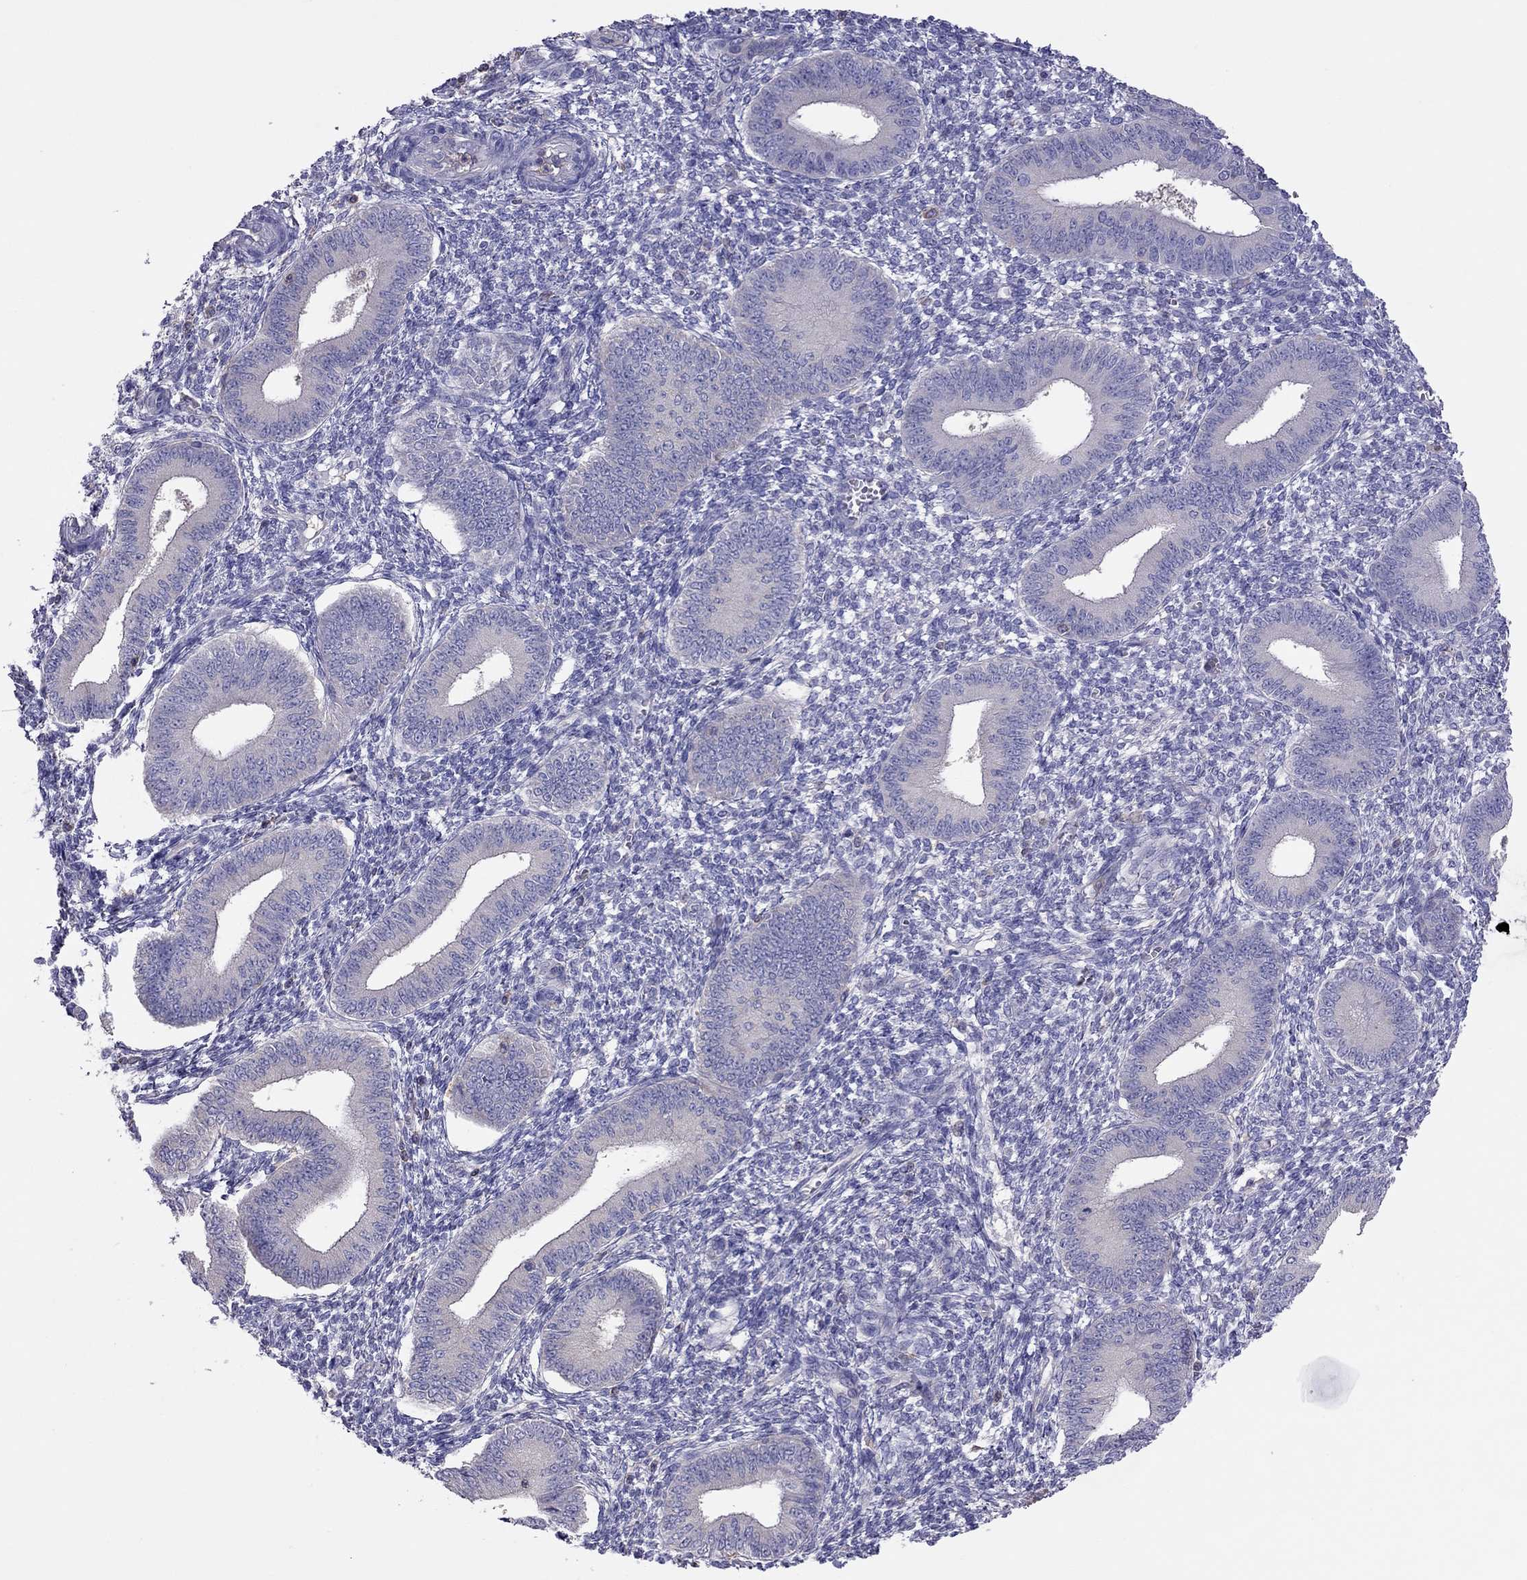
{"staining": {"intensity": "negative", "quantity": "none", "location": "none"}, "tissue": "endometrium", "cell_type": "Cells in endometrial stroma", "image_type": "normal", "snomed": [{"axis": "morphology", "description": "Normal tissue, NOS"}, {"axis": "topography", "description": "Endometrium"}], "caption": "Human endometrium stained for a protein using IHC demonstrates no positivity in cells in endometrial stroma.", "gene": "TEX22", "patient": {"sex": "female", "age": 42}}